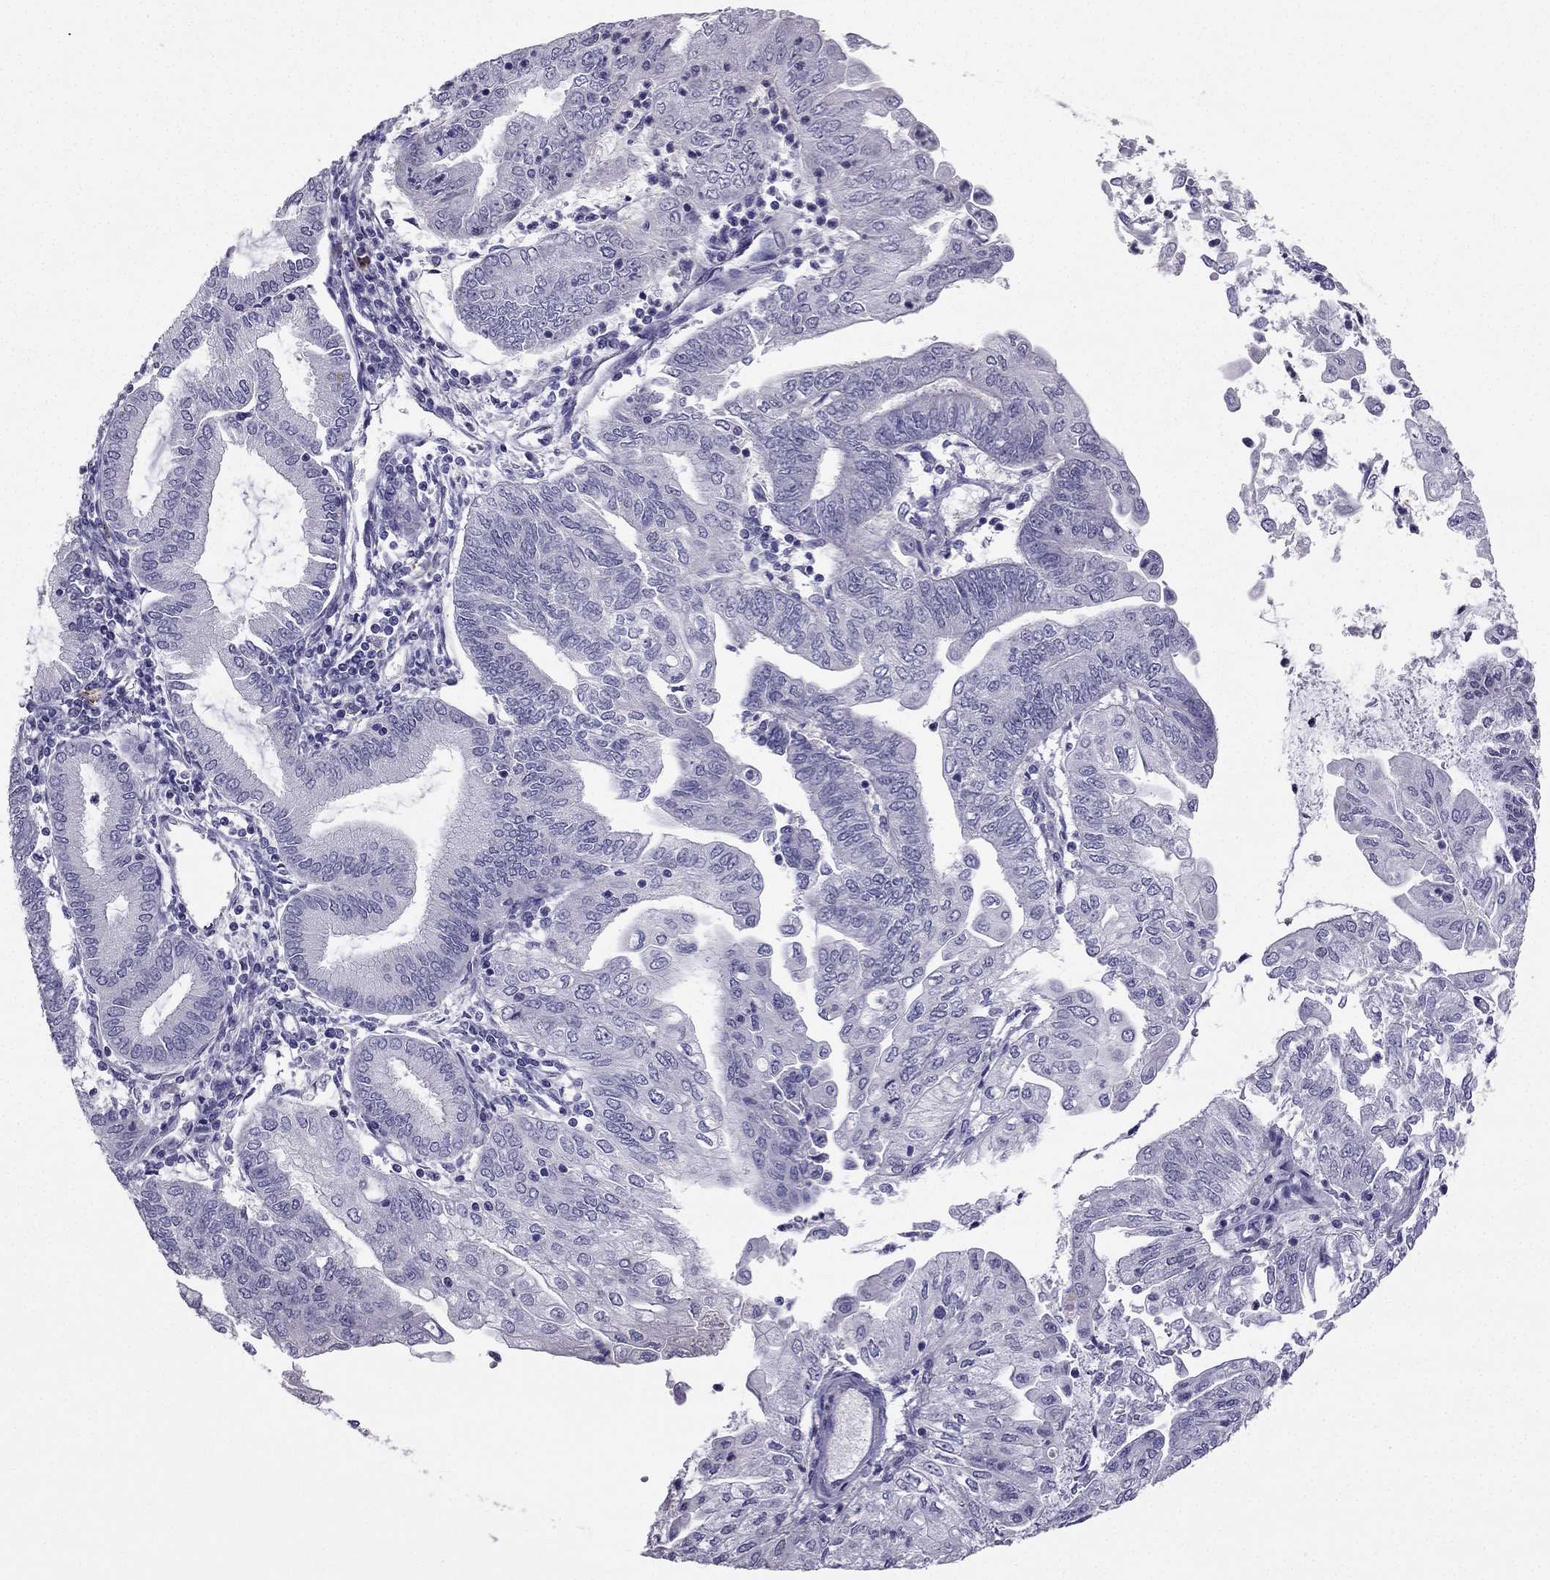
{"staining": {"intensity": "negative", "quantity": "none", "location": "none"}, "tissue": "endometrial cancer", "cell_type": "Tumor cells", "image_type": "cancer", "snomed": [{"axis": "morphology", "description": "Adenocarcinoma, NOS"}, {"axis": "topography", "description": "Endometrium"}], "caption": "Immunohistochemistry of endometrial adenocarcinoma exhibits no positivity in tumor cells.", "gene": "LMTK3", "patient": {"sex": "female", "age": 55}}